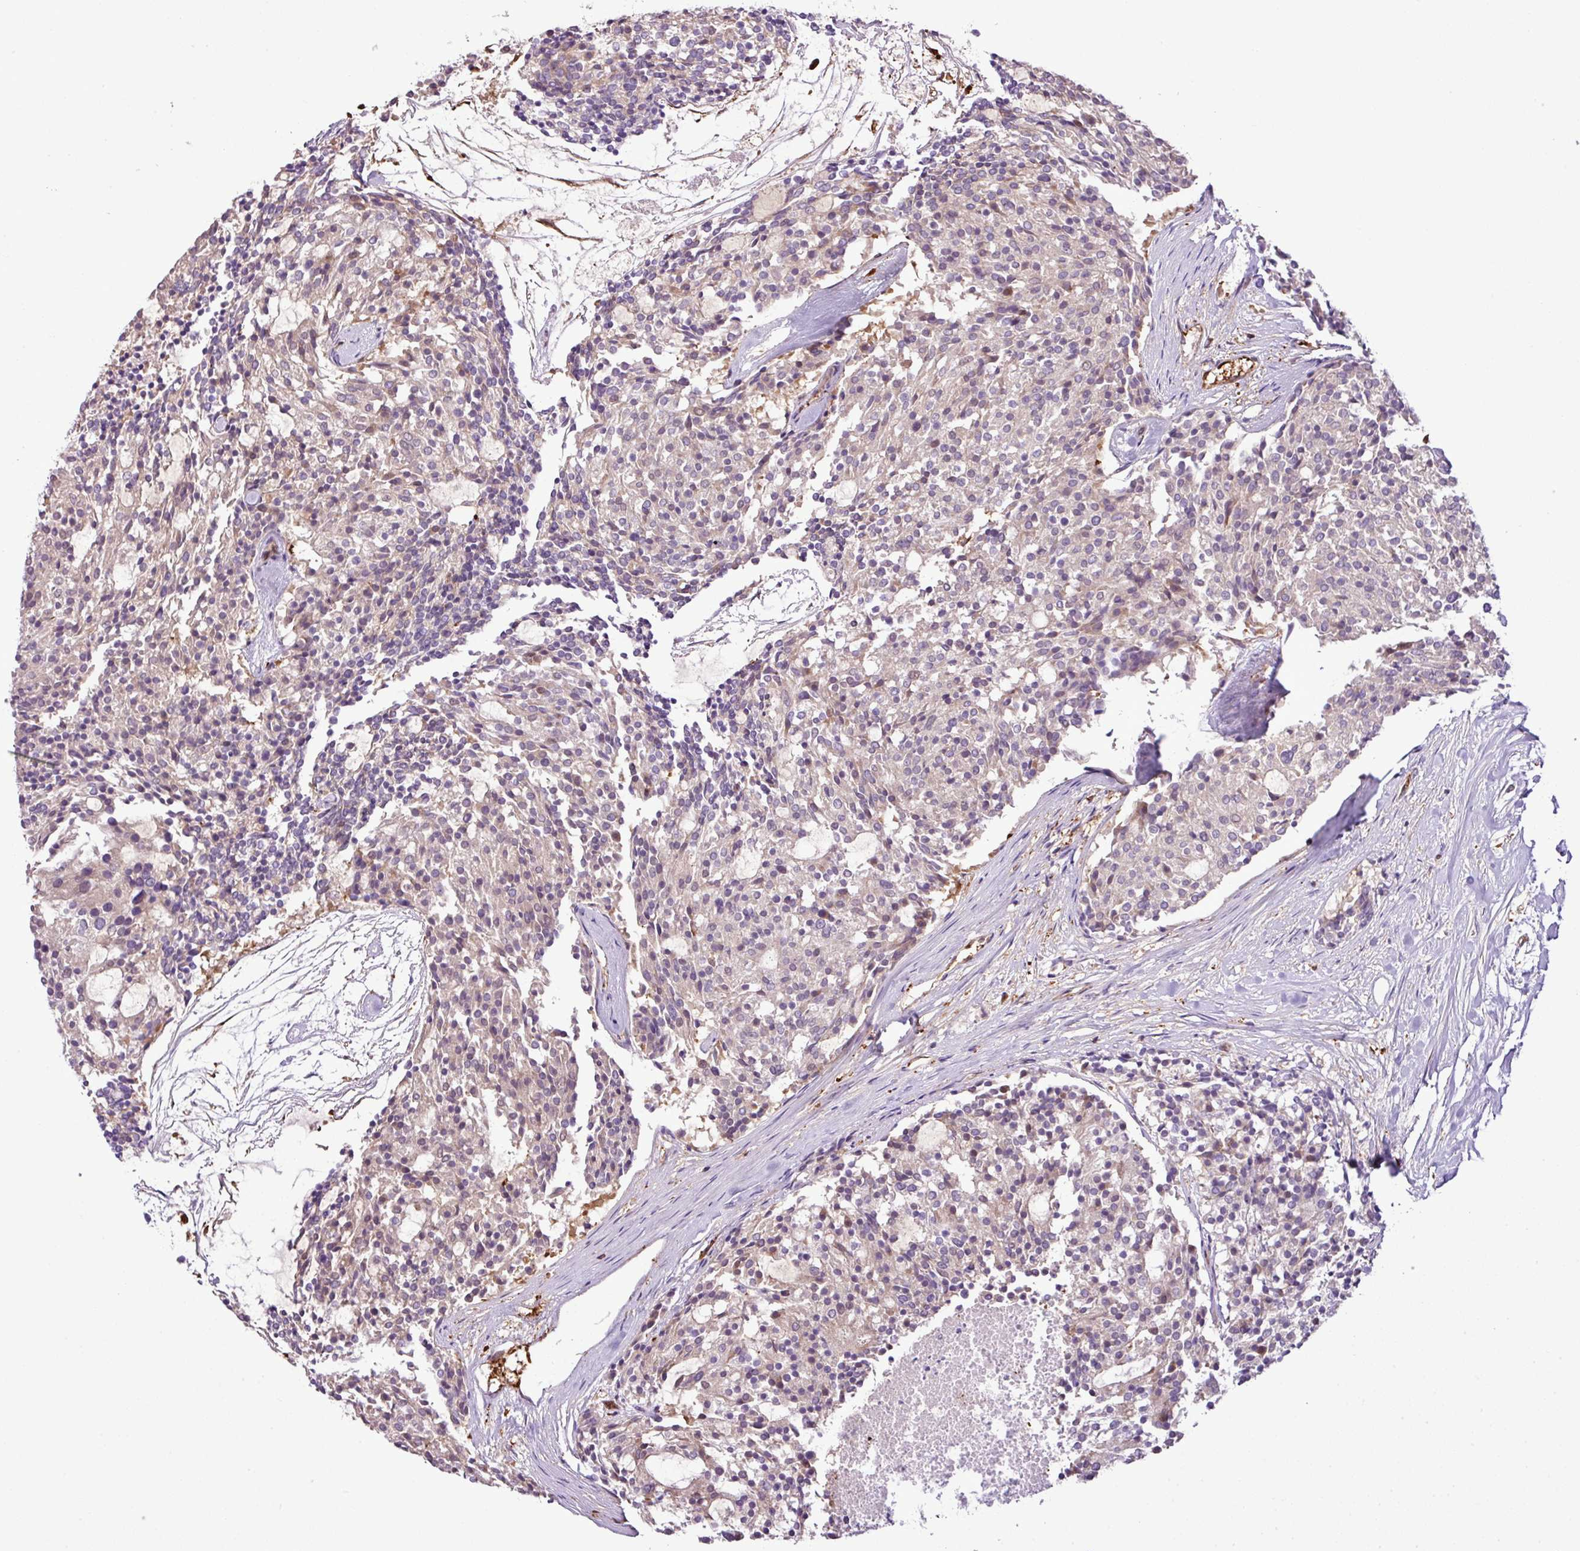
{"staining": {"intensity": "weak", "quantity": "<25%", "location": "cytoplasmic/membranous"}, "tissue": "carcinoid", "cell_type": "Tumor cells", "image_type": "cancer", "snomed": [{"axis": "morphology", "description": "Carcinoid, malignant, NOS"}, {"axis": "topography", "description": "Pancreas"}], "caption": "Histopathology image shows no protein expression in tumor cells of malignant carcinoid tissue.", "gene": "PGAP6", "patient": {"sex": "female", "age": 54}}